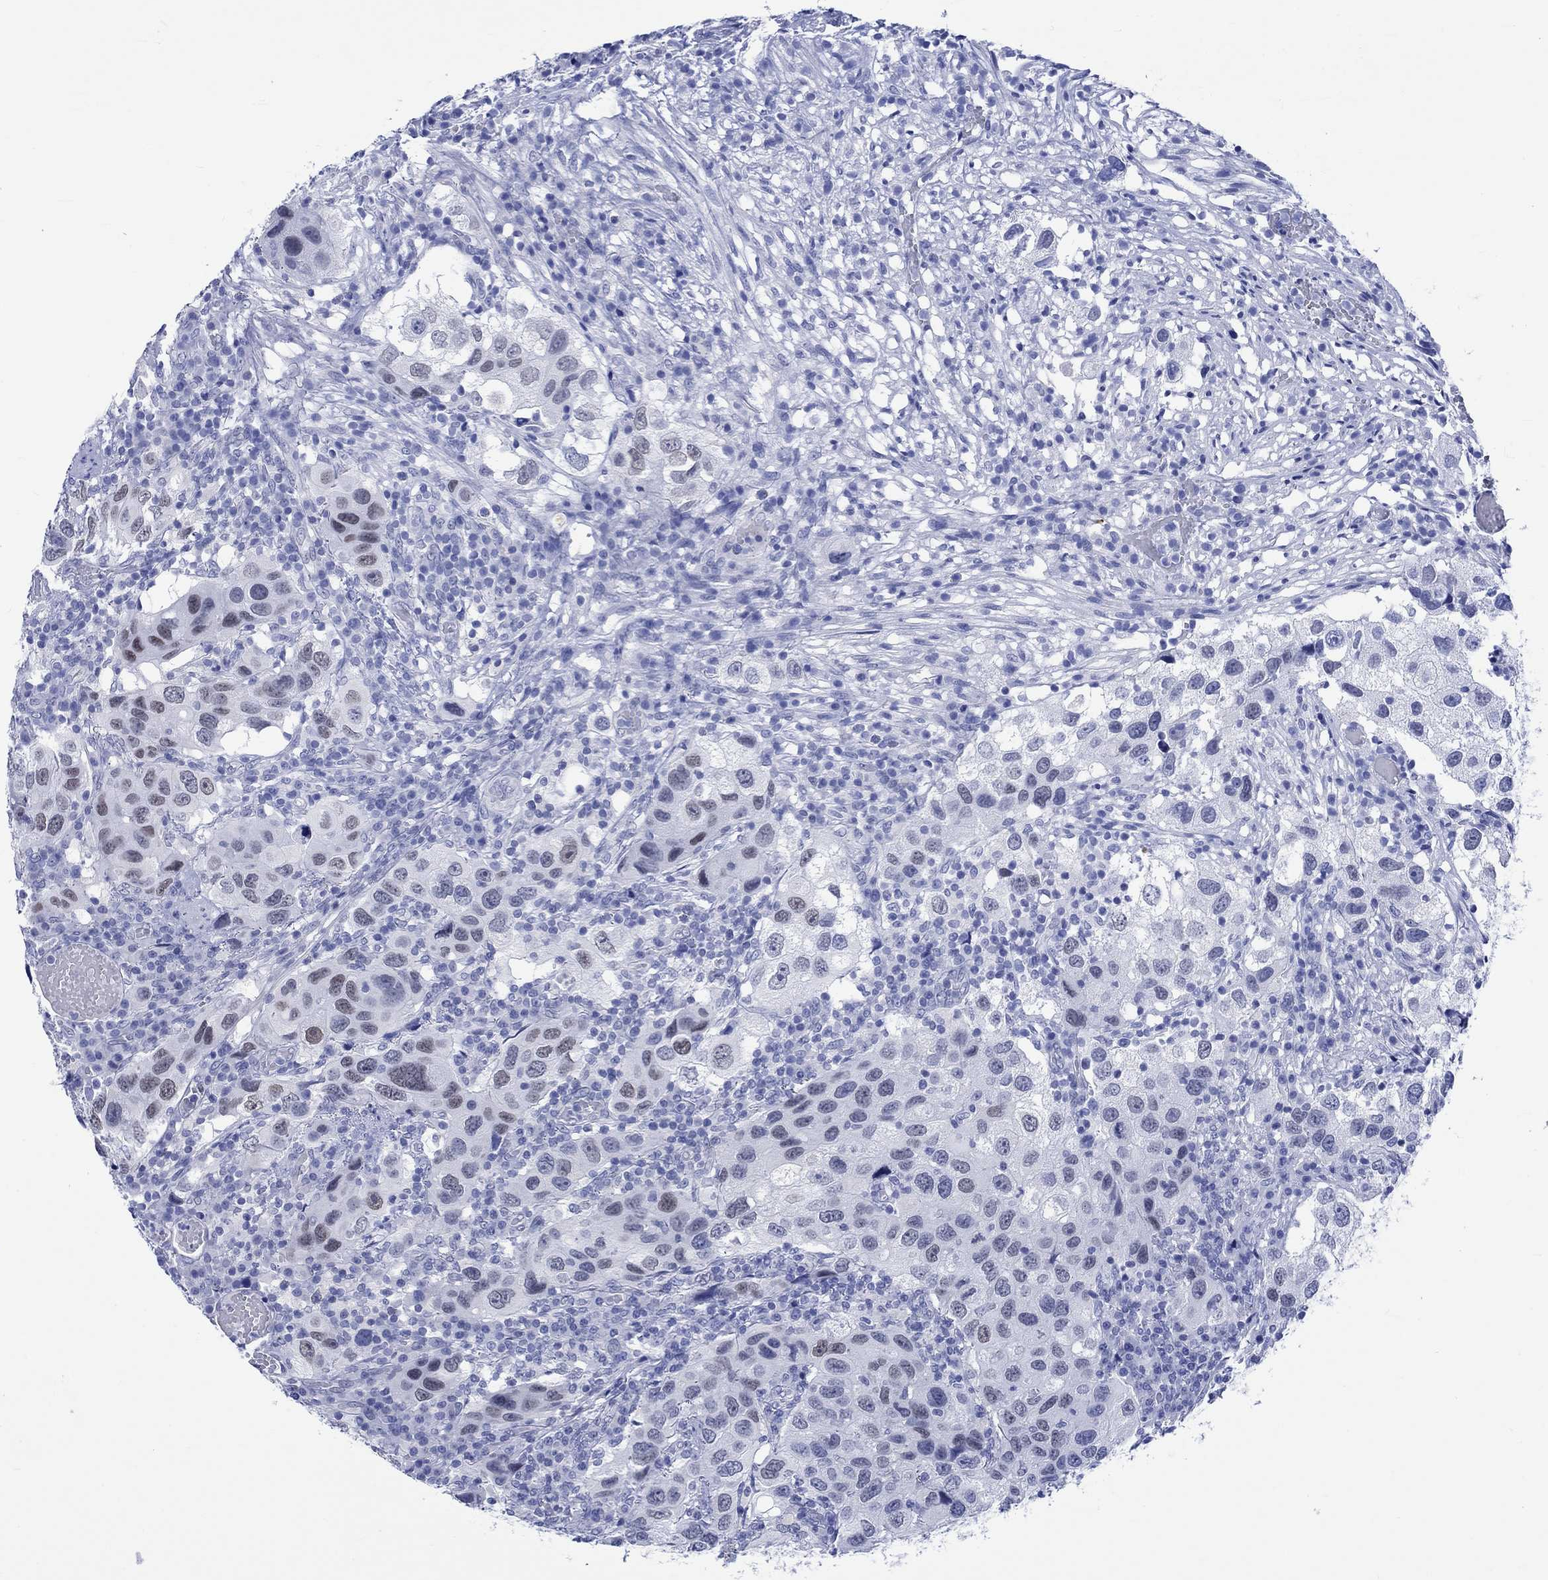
{"staining": {"intensity": "weak", "quantity": "<25%", "location": "nuclear"}, "tissue": "urothelial cancer", "cell_type": "Tumor cells", "image_type": "cancer", "snomed": [{"axis": "morphology", "description": "Urothelial carcinoma, High grade"}, {"axis": "topography", "description": "Urinary bladder"}], "caption": "Micrograph shows no significant protein staining in tumor cells of urothelial cancer.", "gene": "KLHL33", "patient": {"sex": "male", "age": 79}}